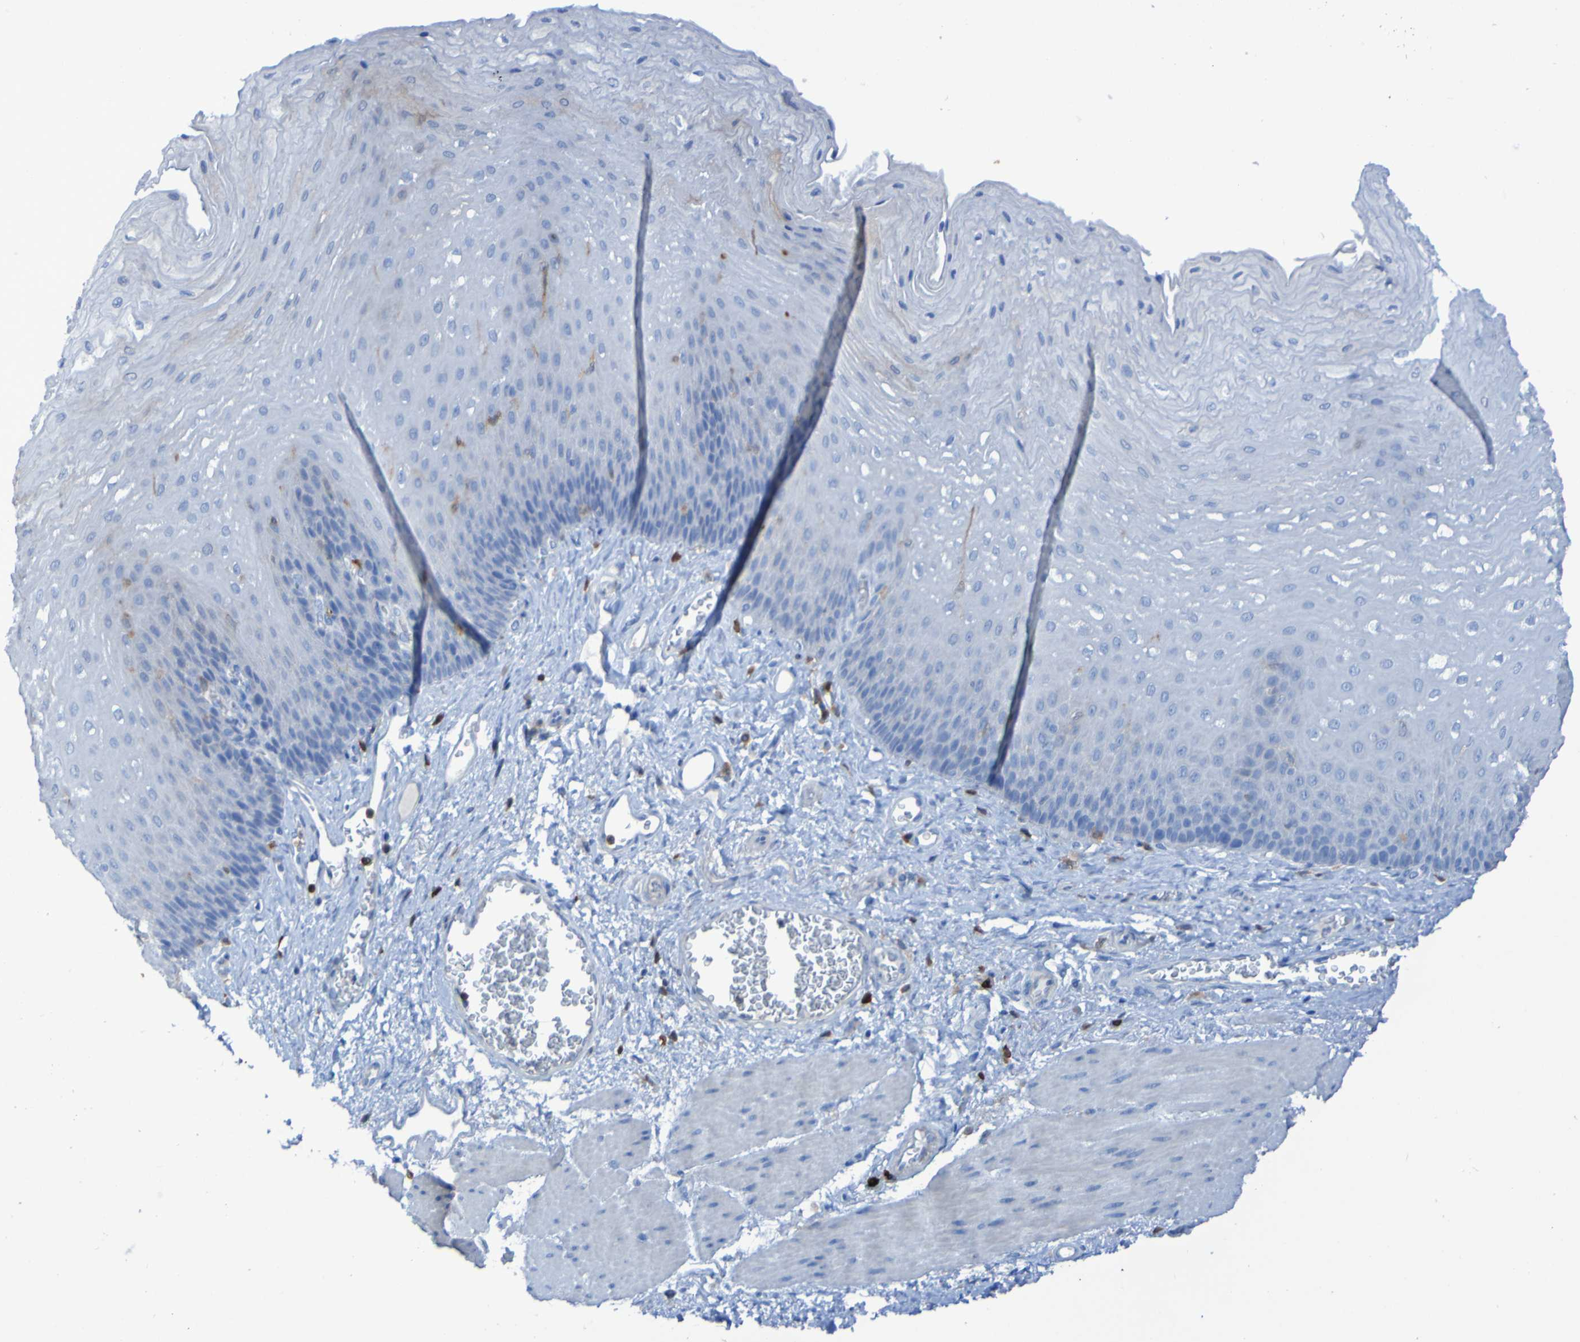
{"staining": {"intensity": "weak", "quantity": "<25%", "location": "cytoplasmic/membranous"}, "tissue": "esophagus", "cell_type": "Squamous epithelial cells", "image_type": "normal", "snomed": [{"axis": "morphology", "description": "Normal tissue, NOS"}, {"axis": "topography", "description": "Esophagus"}], "caption": "High magnification brightfield microscopy of normal esophagus stained with DAB (brown) and counterstained with hematoxylin (blue): squamous epithelial cells show no significant staining. (DAB immunohistochemistry (IHC) visualized using brightfield microscopy, high magnification).", "gene": "MPPE1", "patient": {"sex": "female", "age": 72}}